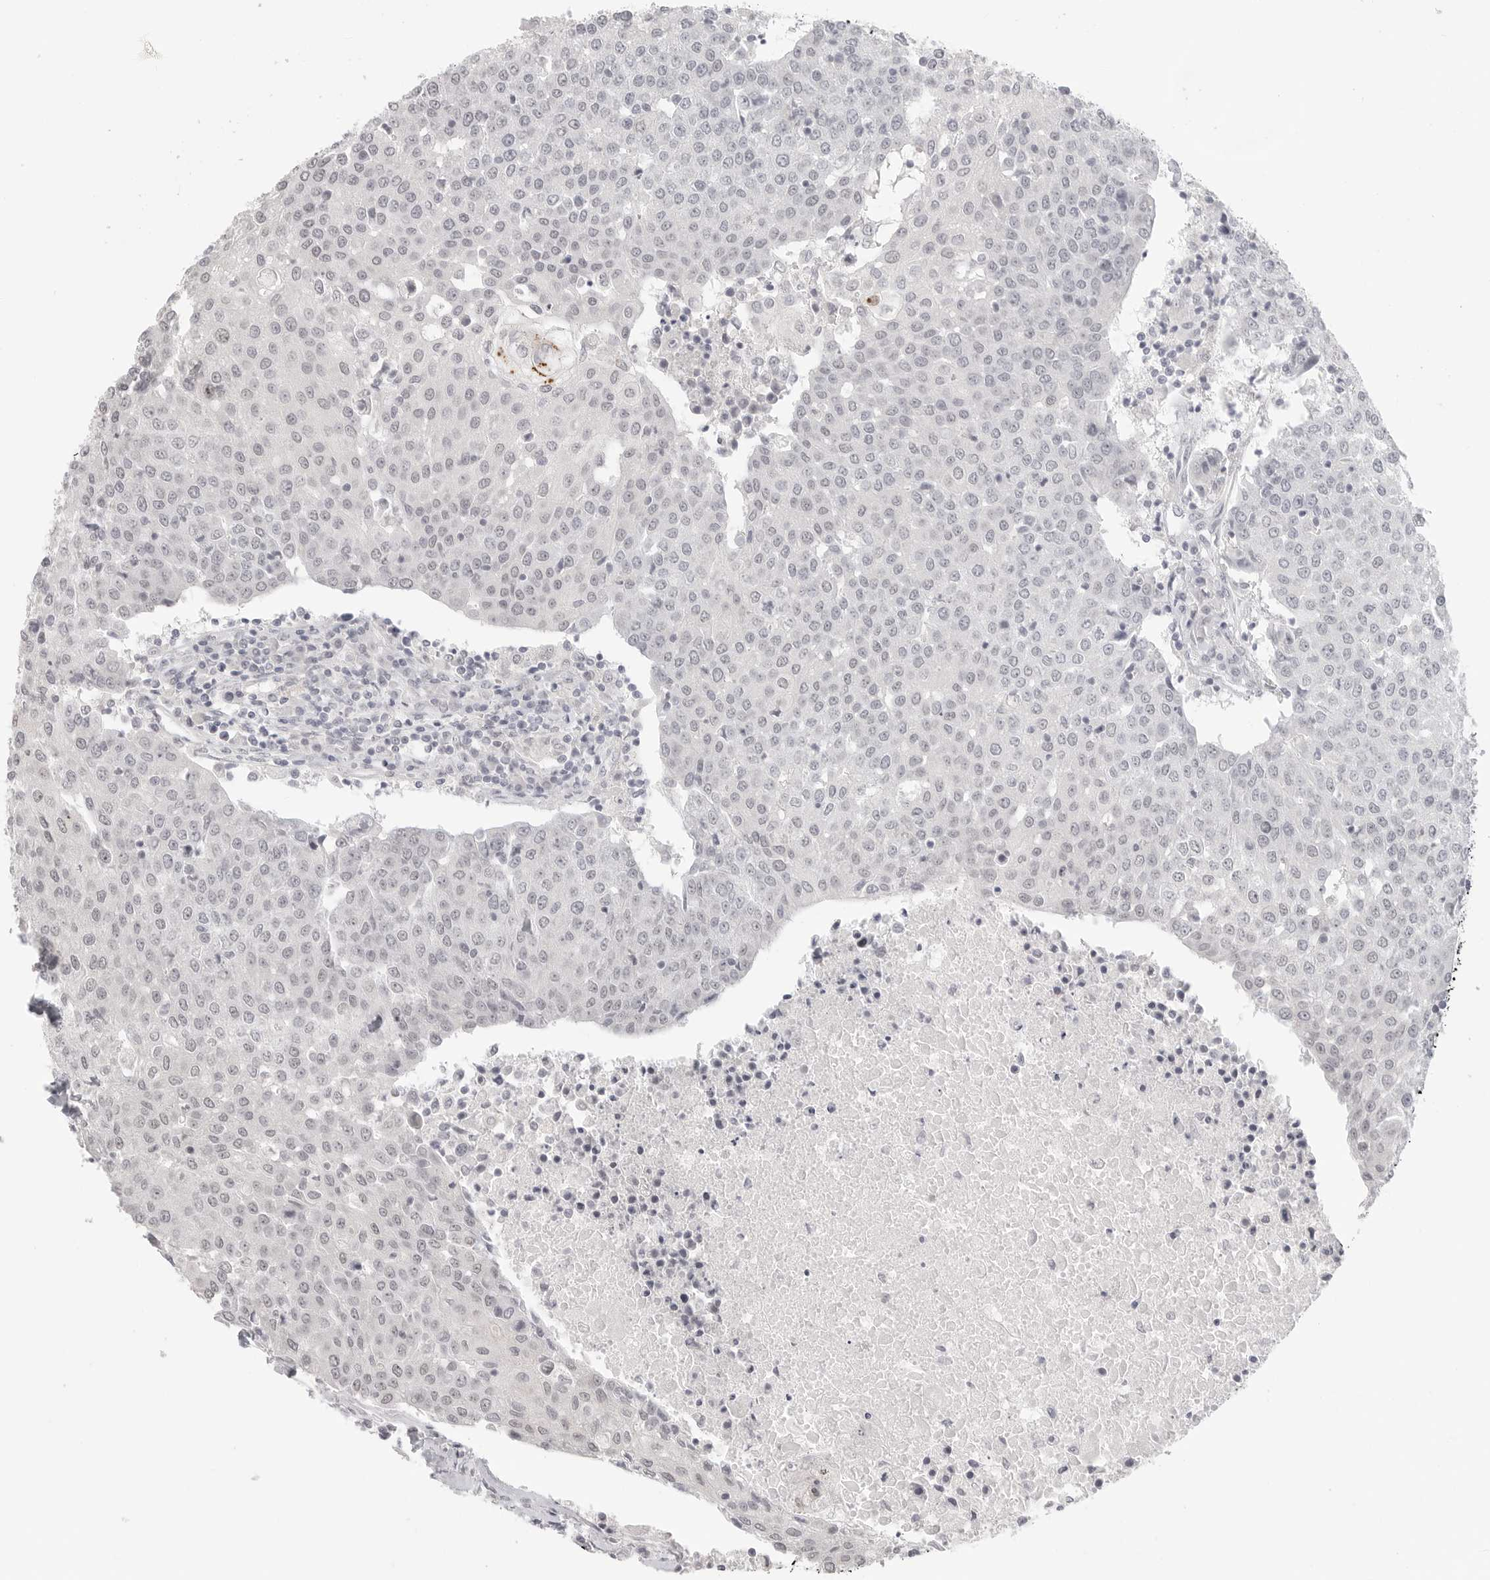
{"staining": {"intensity": "negative", "quantity": "none", "location": "none"}, "tissue": "urothelial cancer", "cell_type": "Tumor cells", "image_type": "cancer", "snomed": [{"axis": "morphology", "description": "Urothelial carcinoma, High grade"}, {"axis": "topography", "description": "Urinary bladder"}], "caption": "There is no significant staining in tumor cells of urothelial cancer.", "gene": "KLK11", "patient": {"sex": "female", "age": 85}}